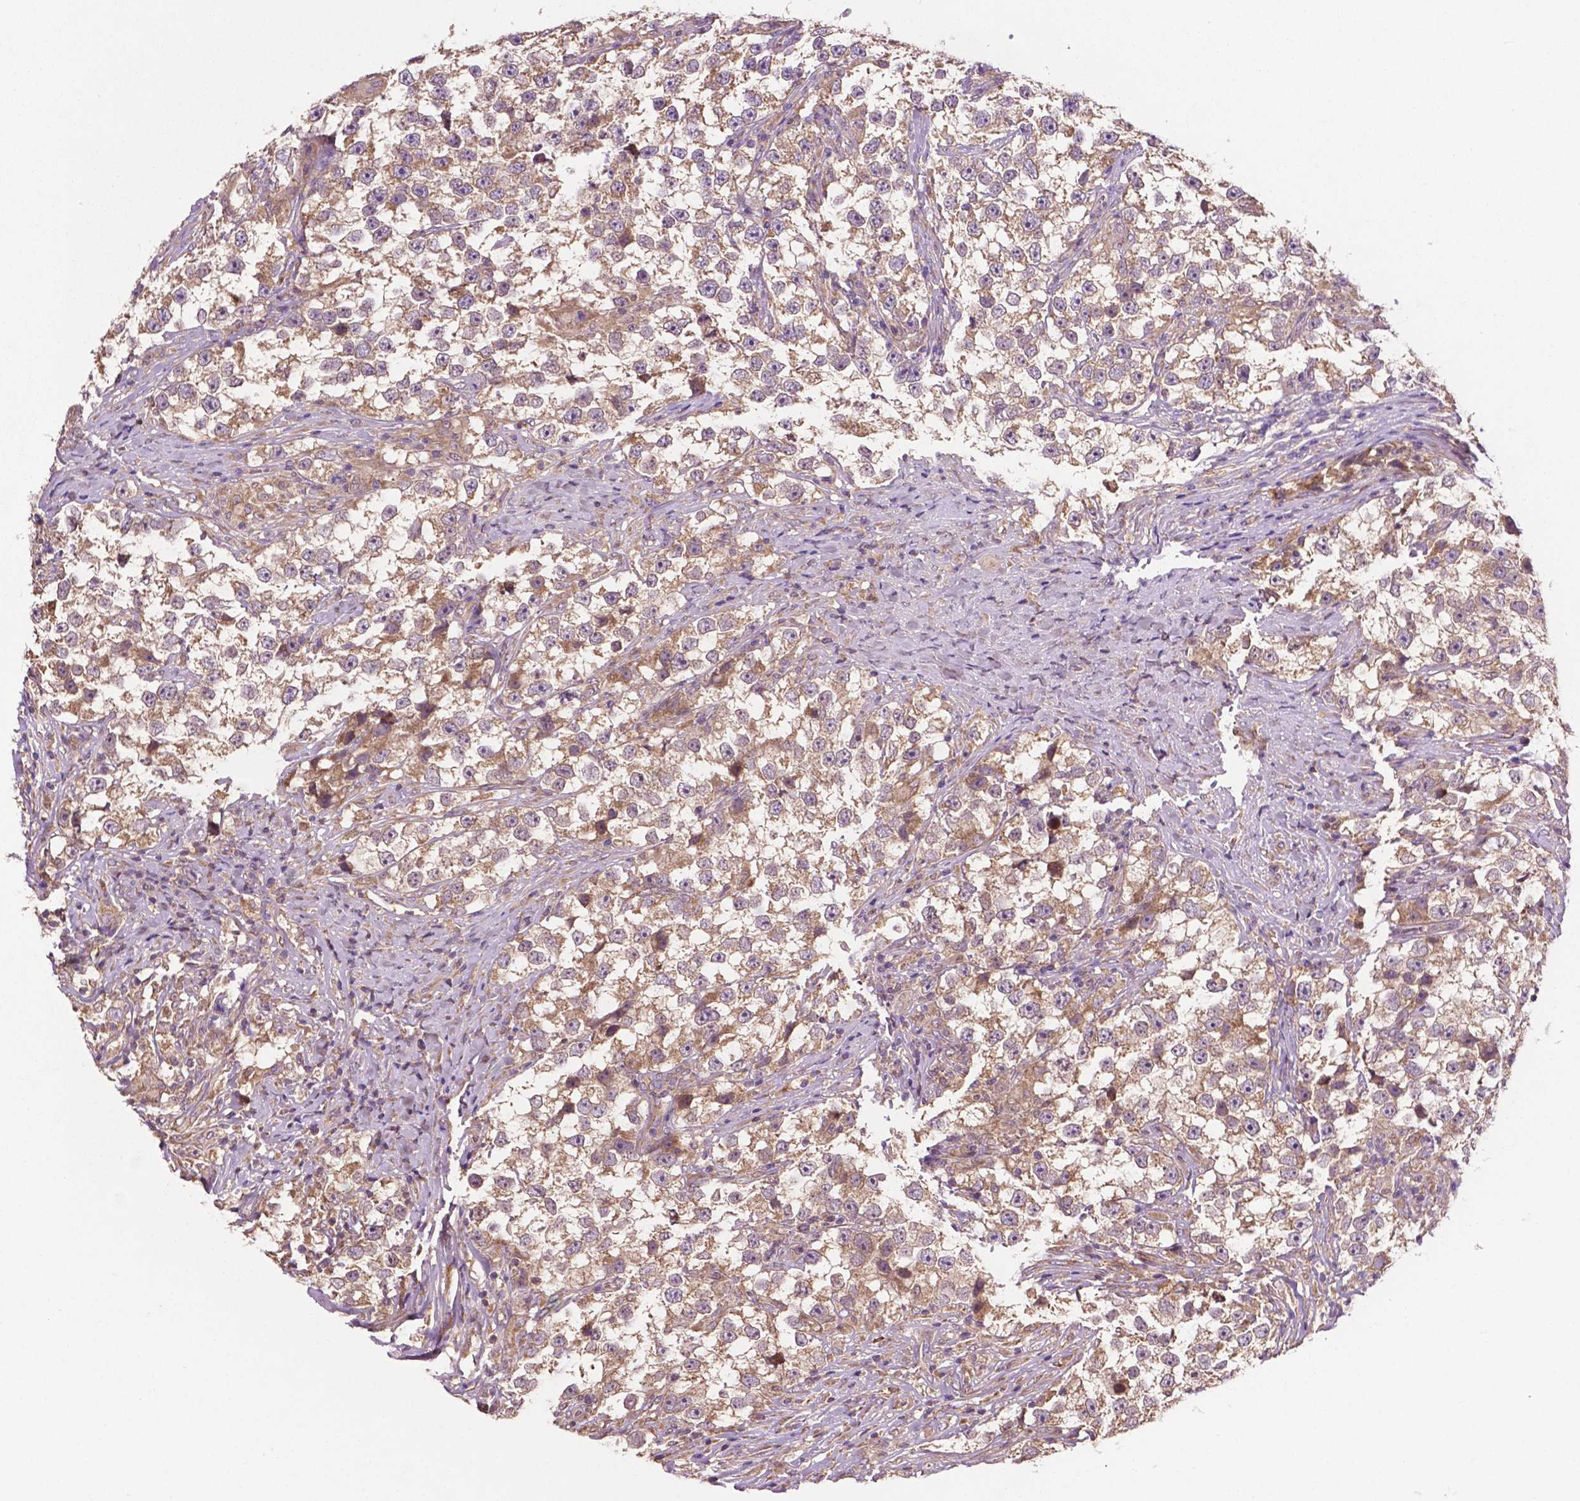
{"staining": {"intensity": "moderate", "quantity": ">75%", "location": "cytoplasmic/membranous"}, "tissue": "testis cancer", "cell_type": "Tumor cells", "image_type": "cancer", "snomed": [{"axis": "morphology", "description": "Seminoma, NOS"}, {"axis": "topography", "description": "Testis"}], "caption": "Human testis seminoma stained with a brown dye reveals moderate cytoplasmic/membranous positive expression in approximately >75% of tumor cells.", "gene": "GJA9", "patient": {"sex": "male", "age": 46}}